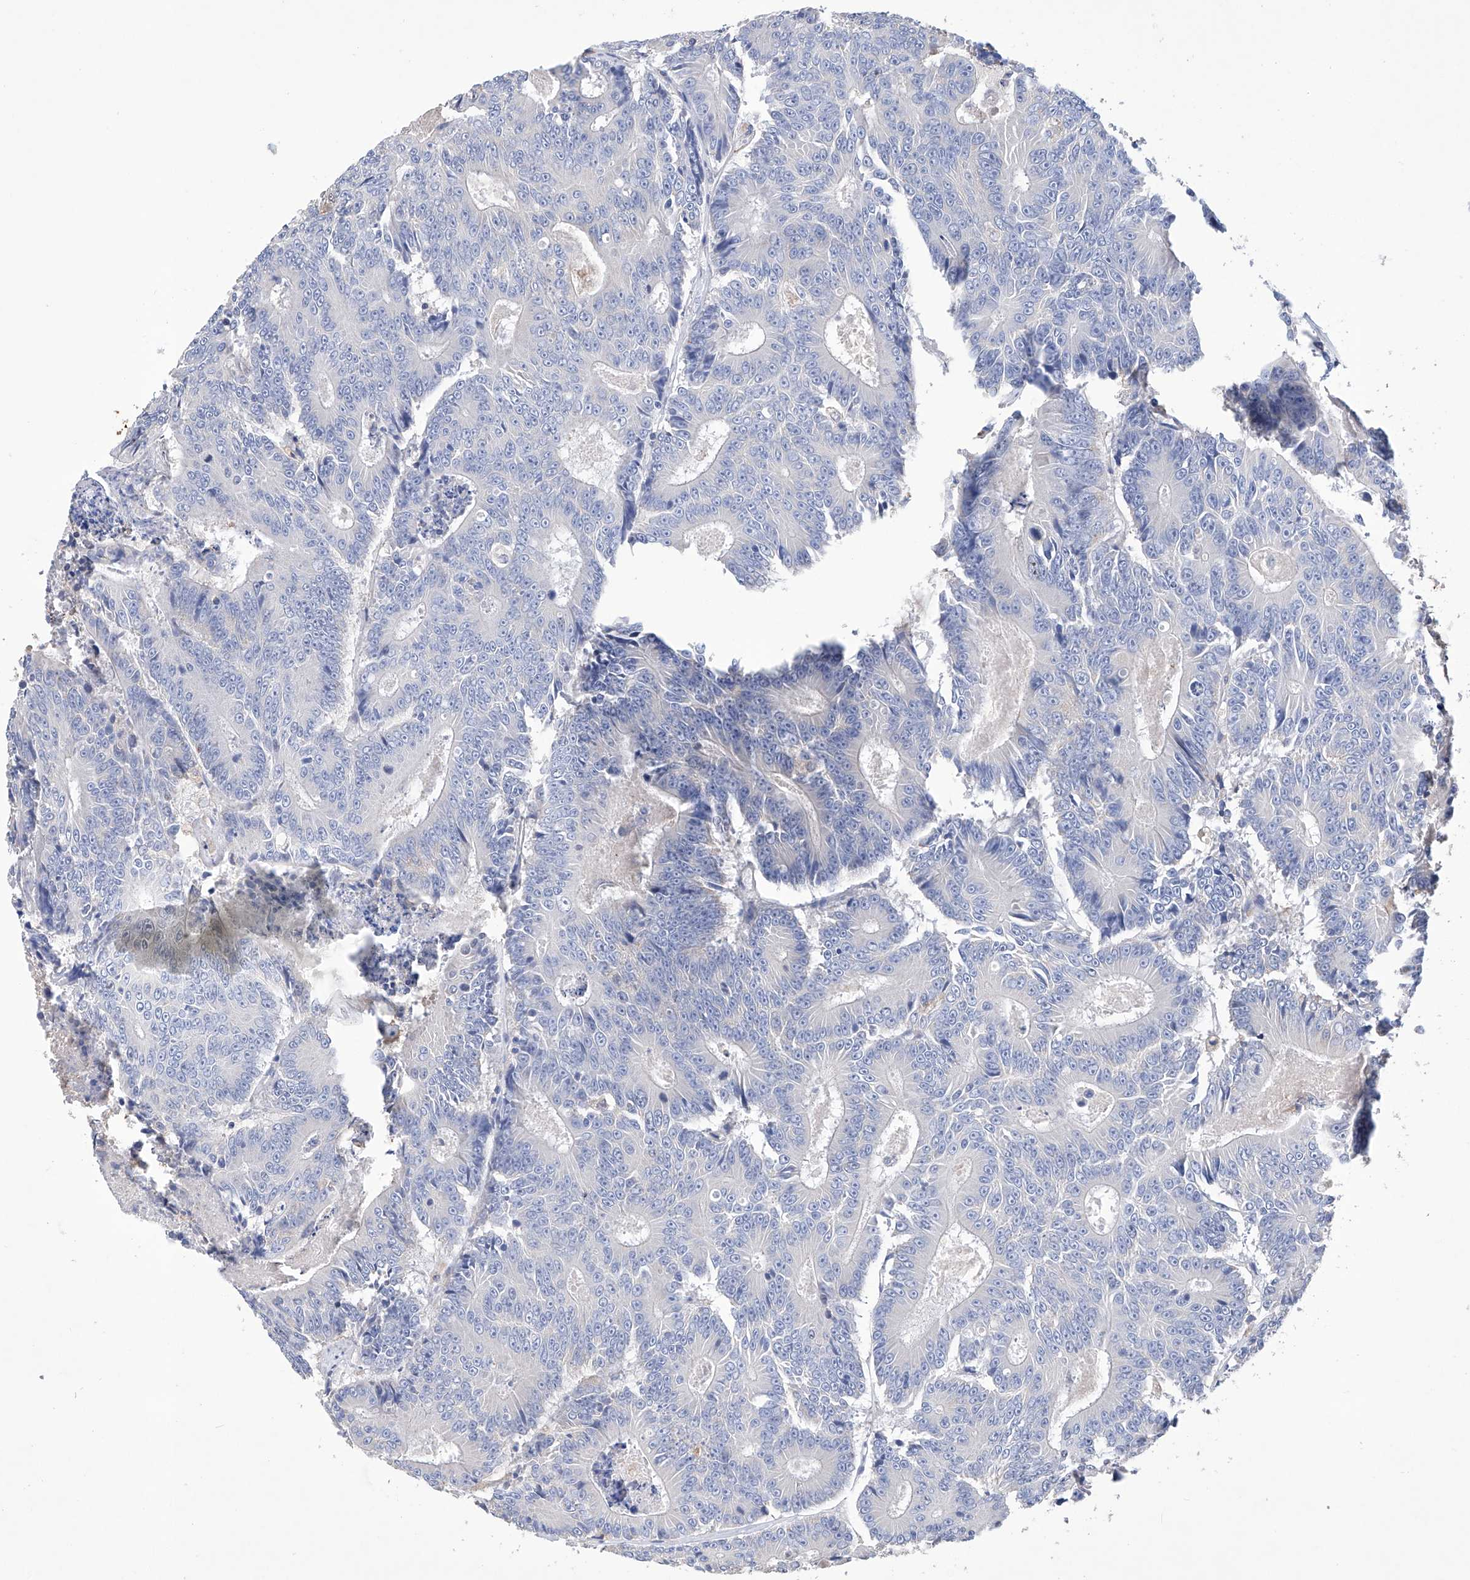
{"staining": {"intensity": "negative", "quantity": "none", "location": "none"}, "tissue": "colorectal cancer", "cell_type": "Tumor cells", "image_type": "cancer", "snomed": [{"axis": "morphology", "description": "Adenocarcinoma, NOS"}, {"axis": "topography", "description": "Colon"}], "caption": "Immunohistochemical staining of colorectal cancer shows no significant expression in tumor cells.", "gene": "AFG1L", "patient": {"sex": "male", "age": 83}}